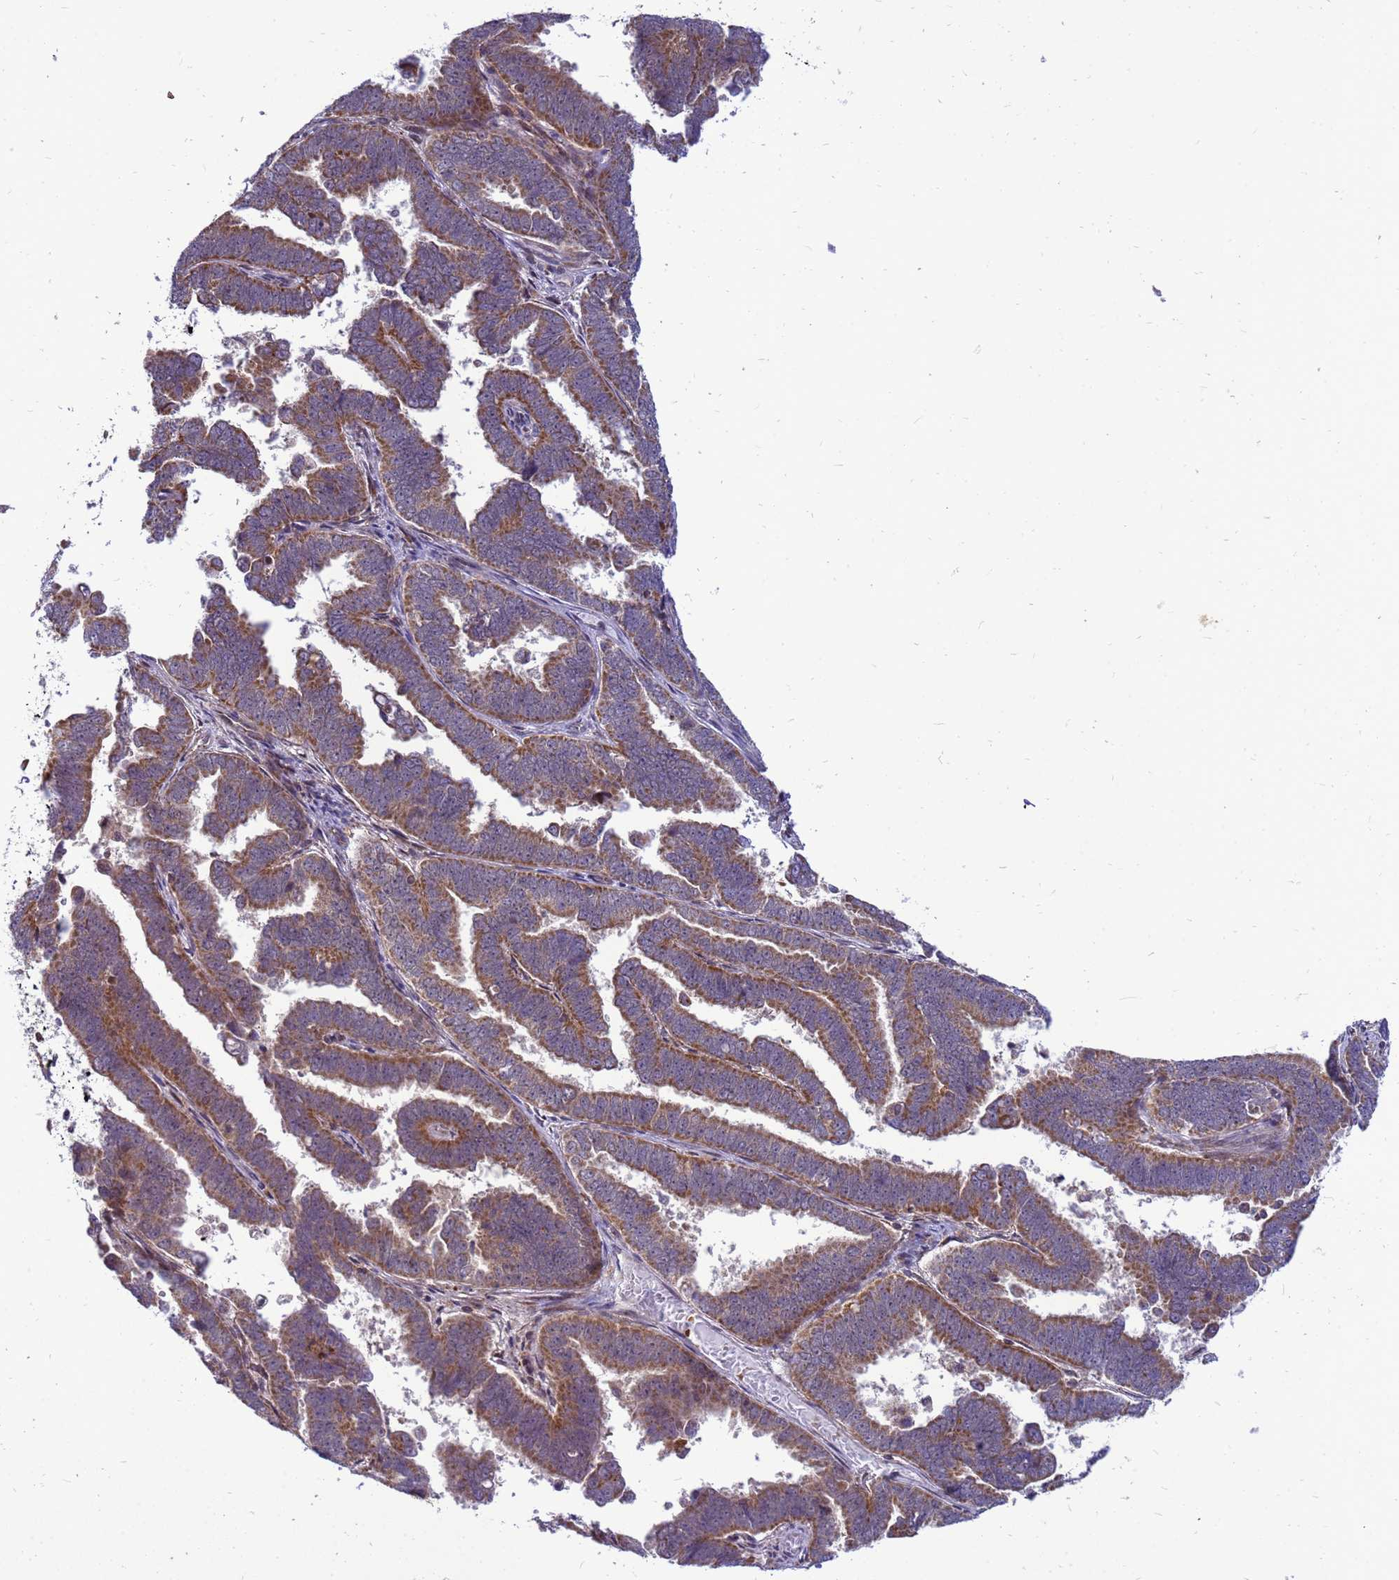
{"staining": {"intensity": "moderate", "quantity": ">75%", "location": "cytoplasmic/membranous"}, "tissue": "endometrial cancer", "cell_type": "Tumor cells", "image_type": "cancer", "snomed": [{"axis": "morphology", "description": "Adenocarcinoma, NOS"}, {"axis": "topography", "description": "Endometrium"}], "caption": "IHC photomicrograph of human adenocarcinoma (endometrial) stained for a protein (brown), which demonstrates medium levels of moderate cytoplasmic/membranous expression in about >75% of tumor cells.", "gene": "C12orf43", "patient": {"sex": "female", "age": 75}}